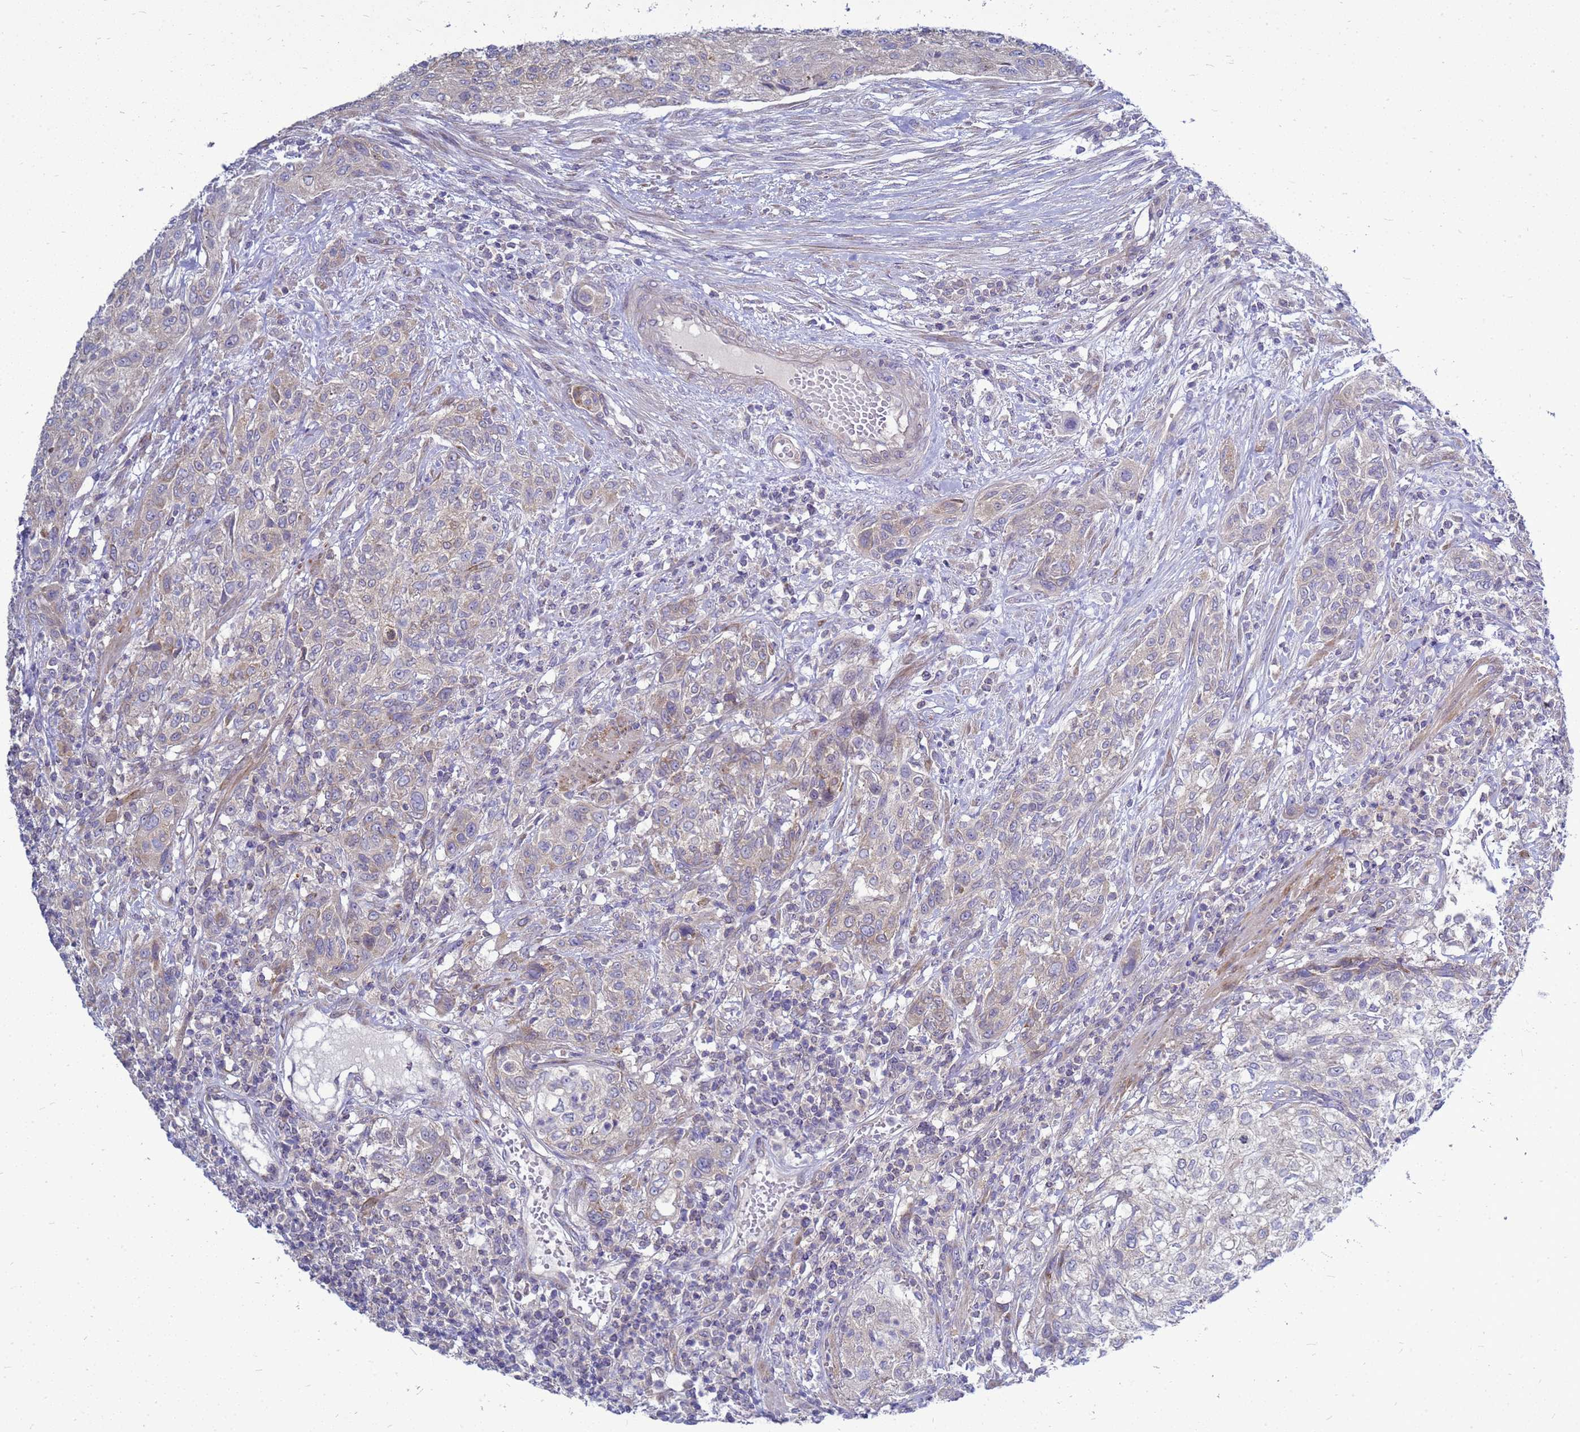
{"staining": {"intensity": "weak", "quantity": "<25%", "location": "cytoplasmic/membranous"}, "tissue": "urothelial cancer", "cell_type": "Tumor cells", "image_type": "cancer", "snomed": [{"axis": "morphology", "description": "Normal tissue, NOS"}, {"axis": "morphology", "description": "Urothelial carcinoma, NOS"}, {"axis": "topography", "description": "Urinary bladder"}, {"axis": "topography", "description": "Peripheral nerve tissue"}], "caption": "High power microscopy histopathology image of an immunohistochemistry histopathology image of urothelial cancer, revealing no significant staining in tumor cells.", "gene": "MON1B", "patient": {"sex": "male", "age": 35}}